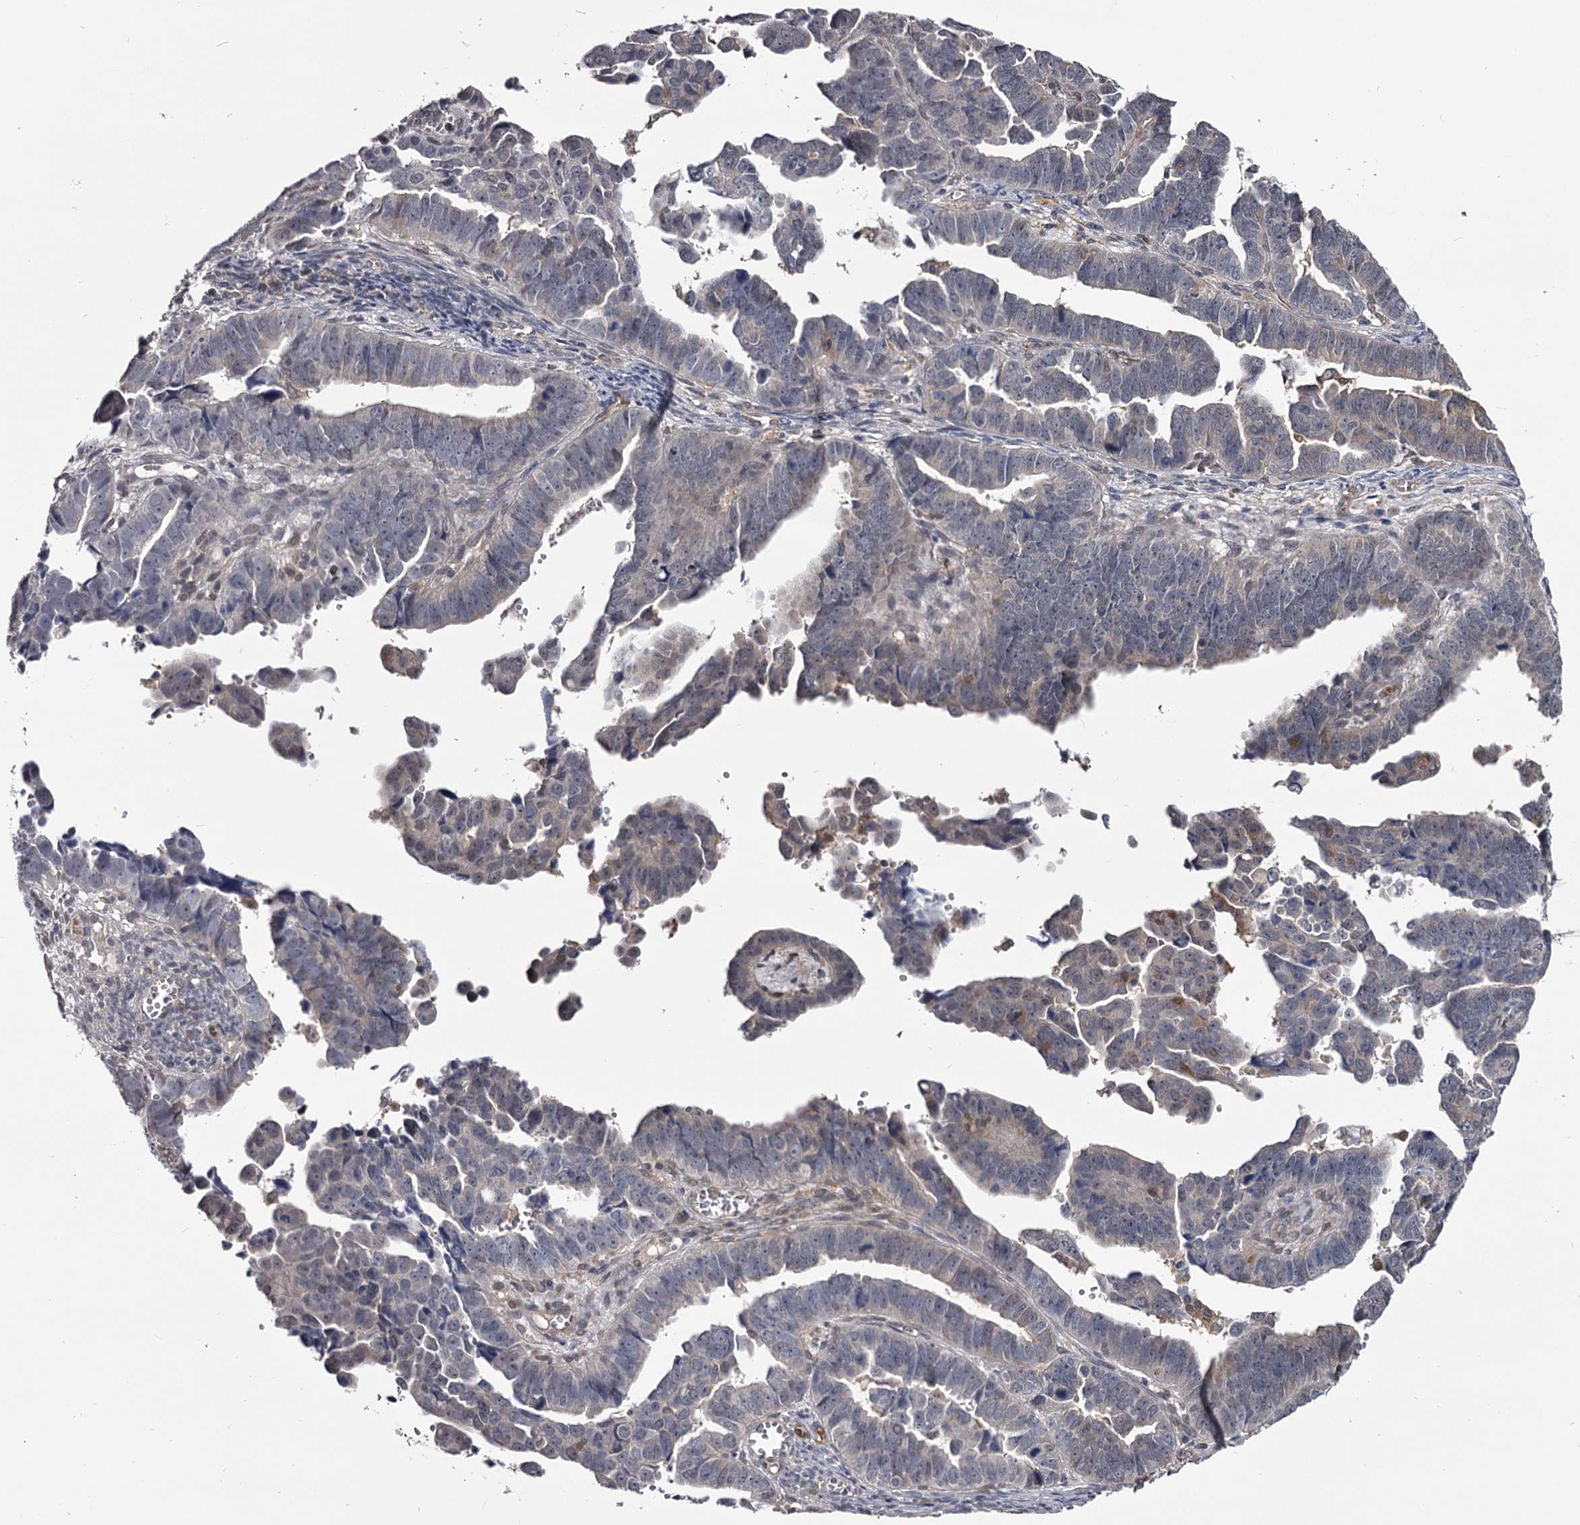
{"staining": {"intensity": "negative", "quantity": "none", "location": "none"}, "tissue": "endometrial cancer", "cell_type": "Tumor cells", "image_type": "cancer", "snomed": [{"axis": "morphology", "description": "Adenocarcinoma, NOS"}, {"axis": "topography", "description": "Endometrium"}], "caption": "Immunohistochemistry (IHC) micrograph of human adenocarcinoma (endometrial) stained for a protein (brown), which demonstrates no expression in tumor cells.", "gene": "GSTO1", "patient": {"sex": "female", "age": 75}}